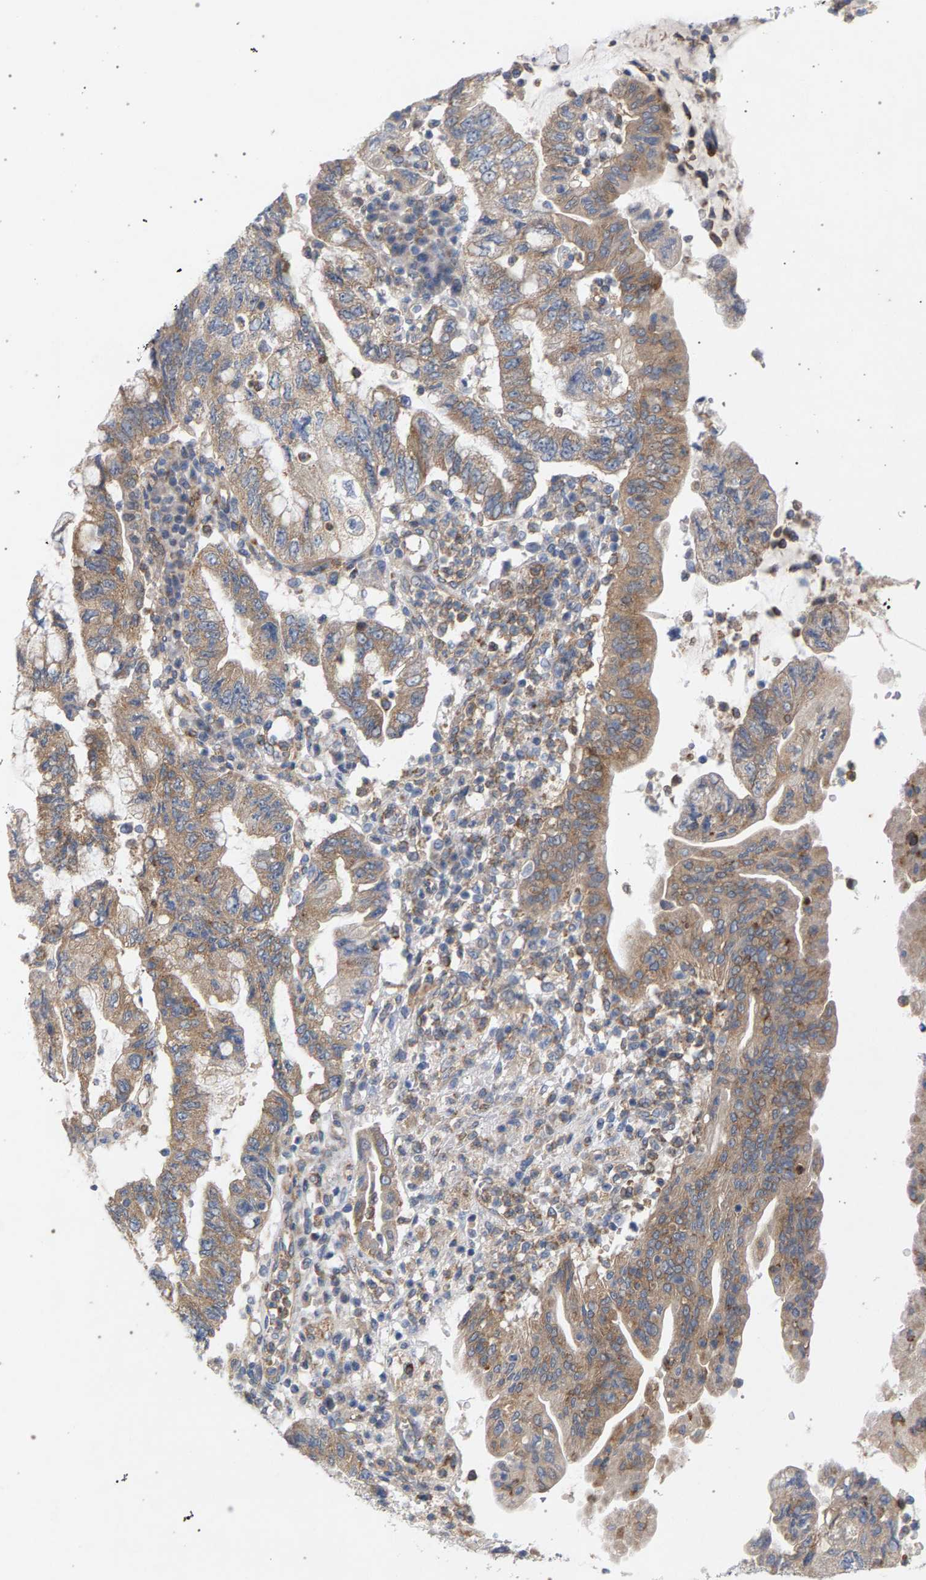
{"staining": {"intensity": "moderate", "quantity": "25%-75%", "location": "cytoplasmic/membranous"}, "tissue": "pancreatic cancer", "cell_type": "Tumor cells", "image_type": "cancer", "snomed": [{"axis": "morphology", "description": "Adenocarcinoma, NOS"}, {"axis": "topography", "description": "Pancreas"}], "caption": "Moderate cytoplasmic/membranous protein expression is appreciated in approximately 25%-75% of tumor cells in adenocarcinoma (pancreatic).", "gene": "MAMDC2", "patient": {"sex": "female", "age": 73}}